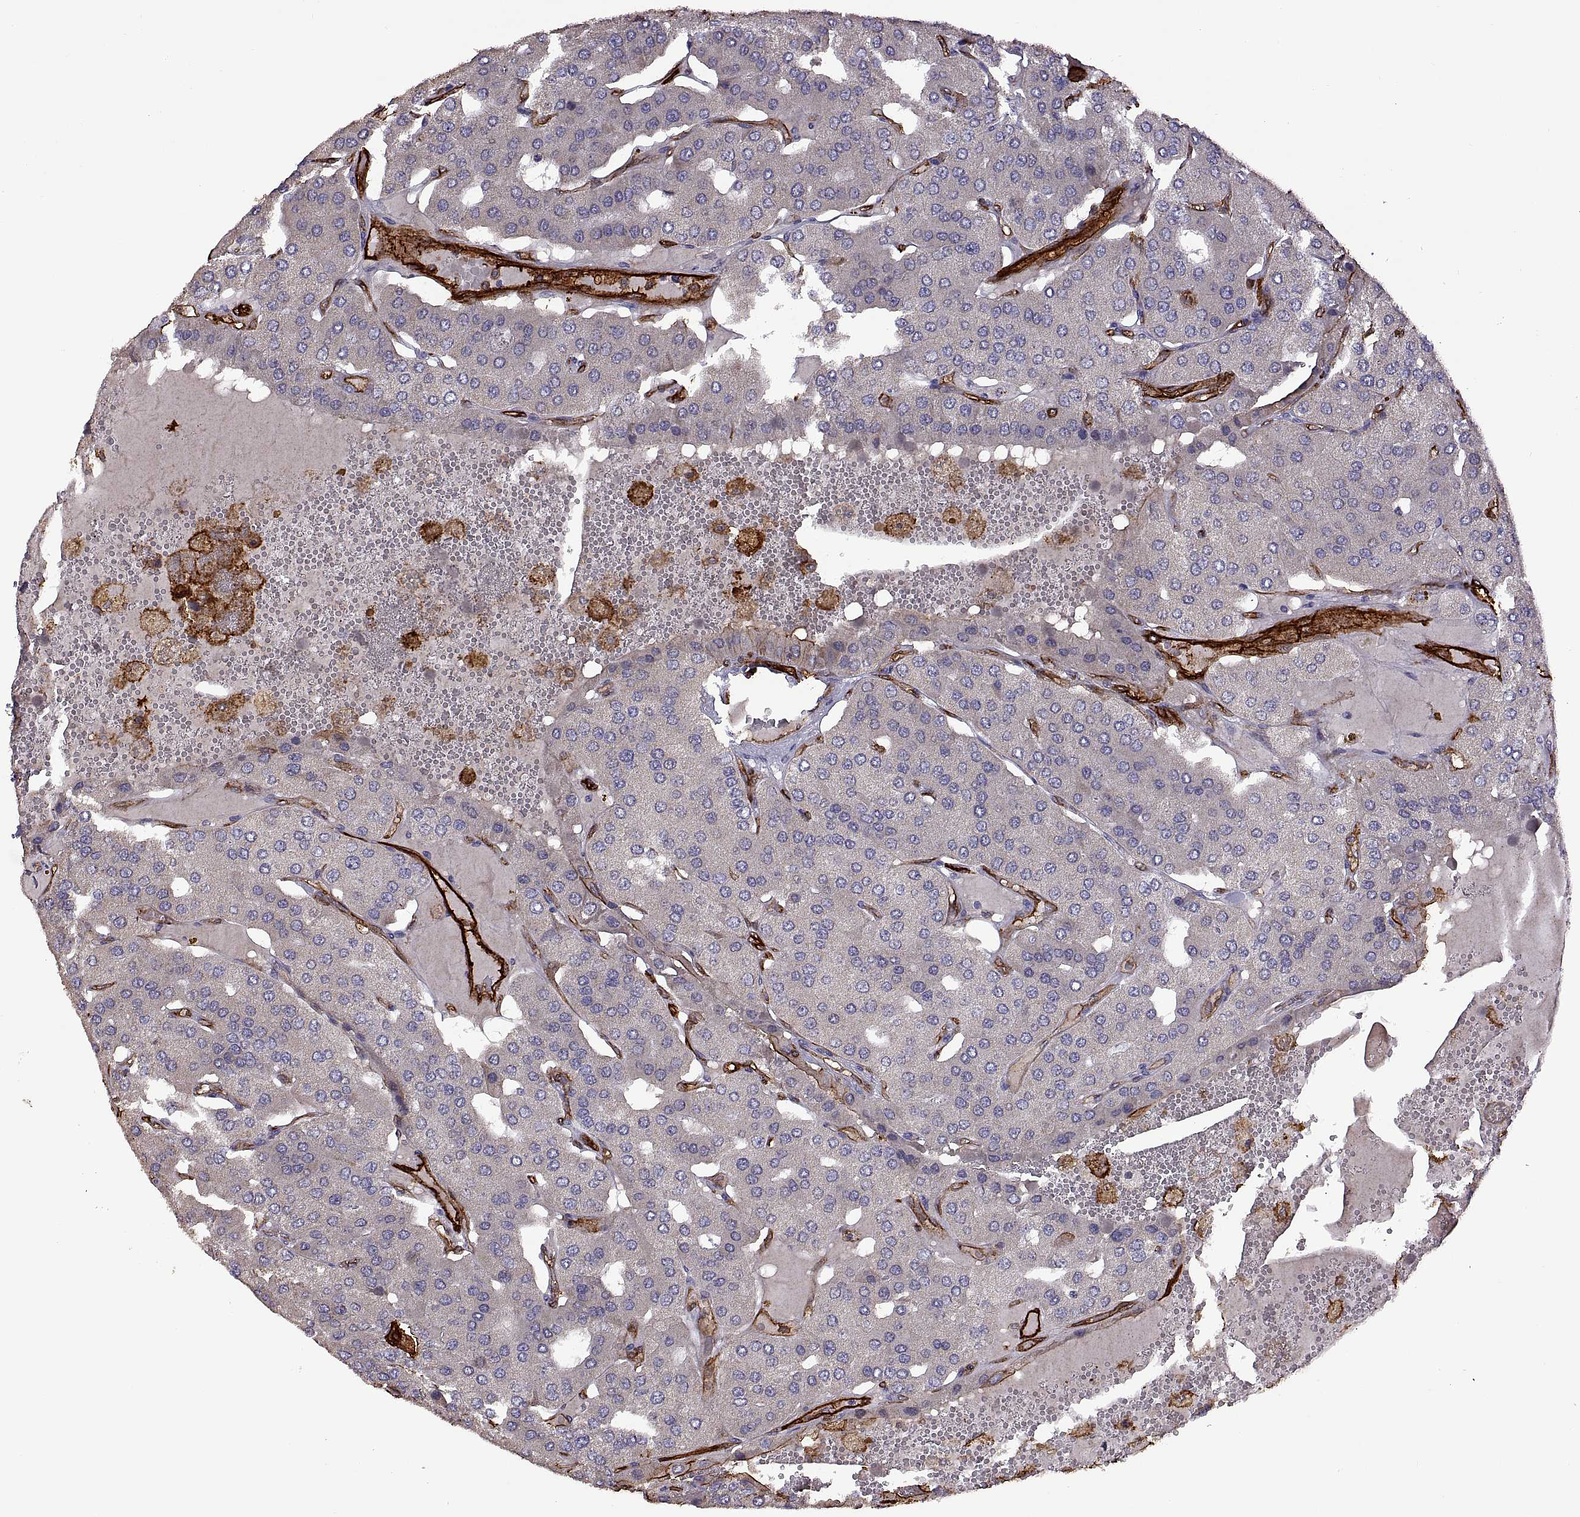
{"staining": {"intensity": "negative", "quantity": "none", "location": "none"}, "tissue": "parathyroid gland", "cell_type": "Glandular cells", "image_type": "normal", "snomed": [{"axis": "morphology", "description": "Normal tissue, NOS"}, {"axis": "morphology", "description": "Adenoma, NOS"}, {"axis": "topography", "description": "Parathyroid gland"}], "caption": "IHC of benign human parathyroid gland reveals no expression in glandular cells.", "gene": "S100A10", "patient": {"sex": "female", "age": 86}}